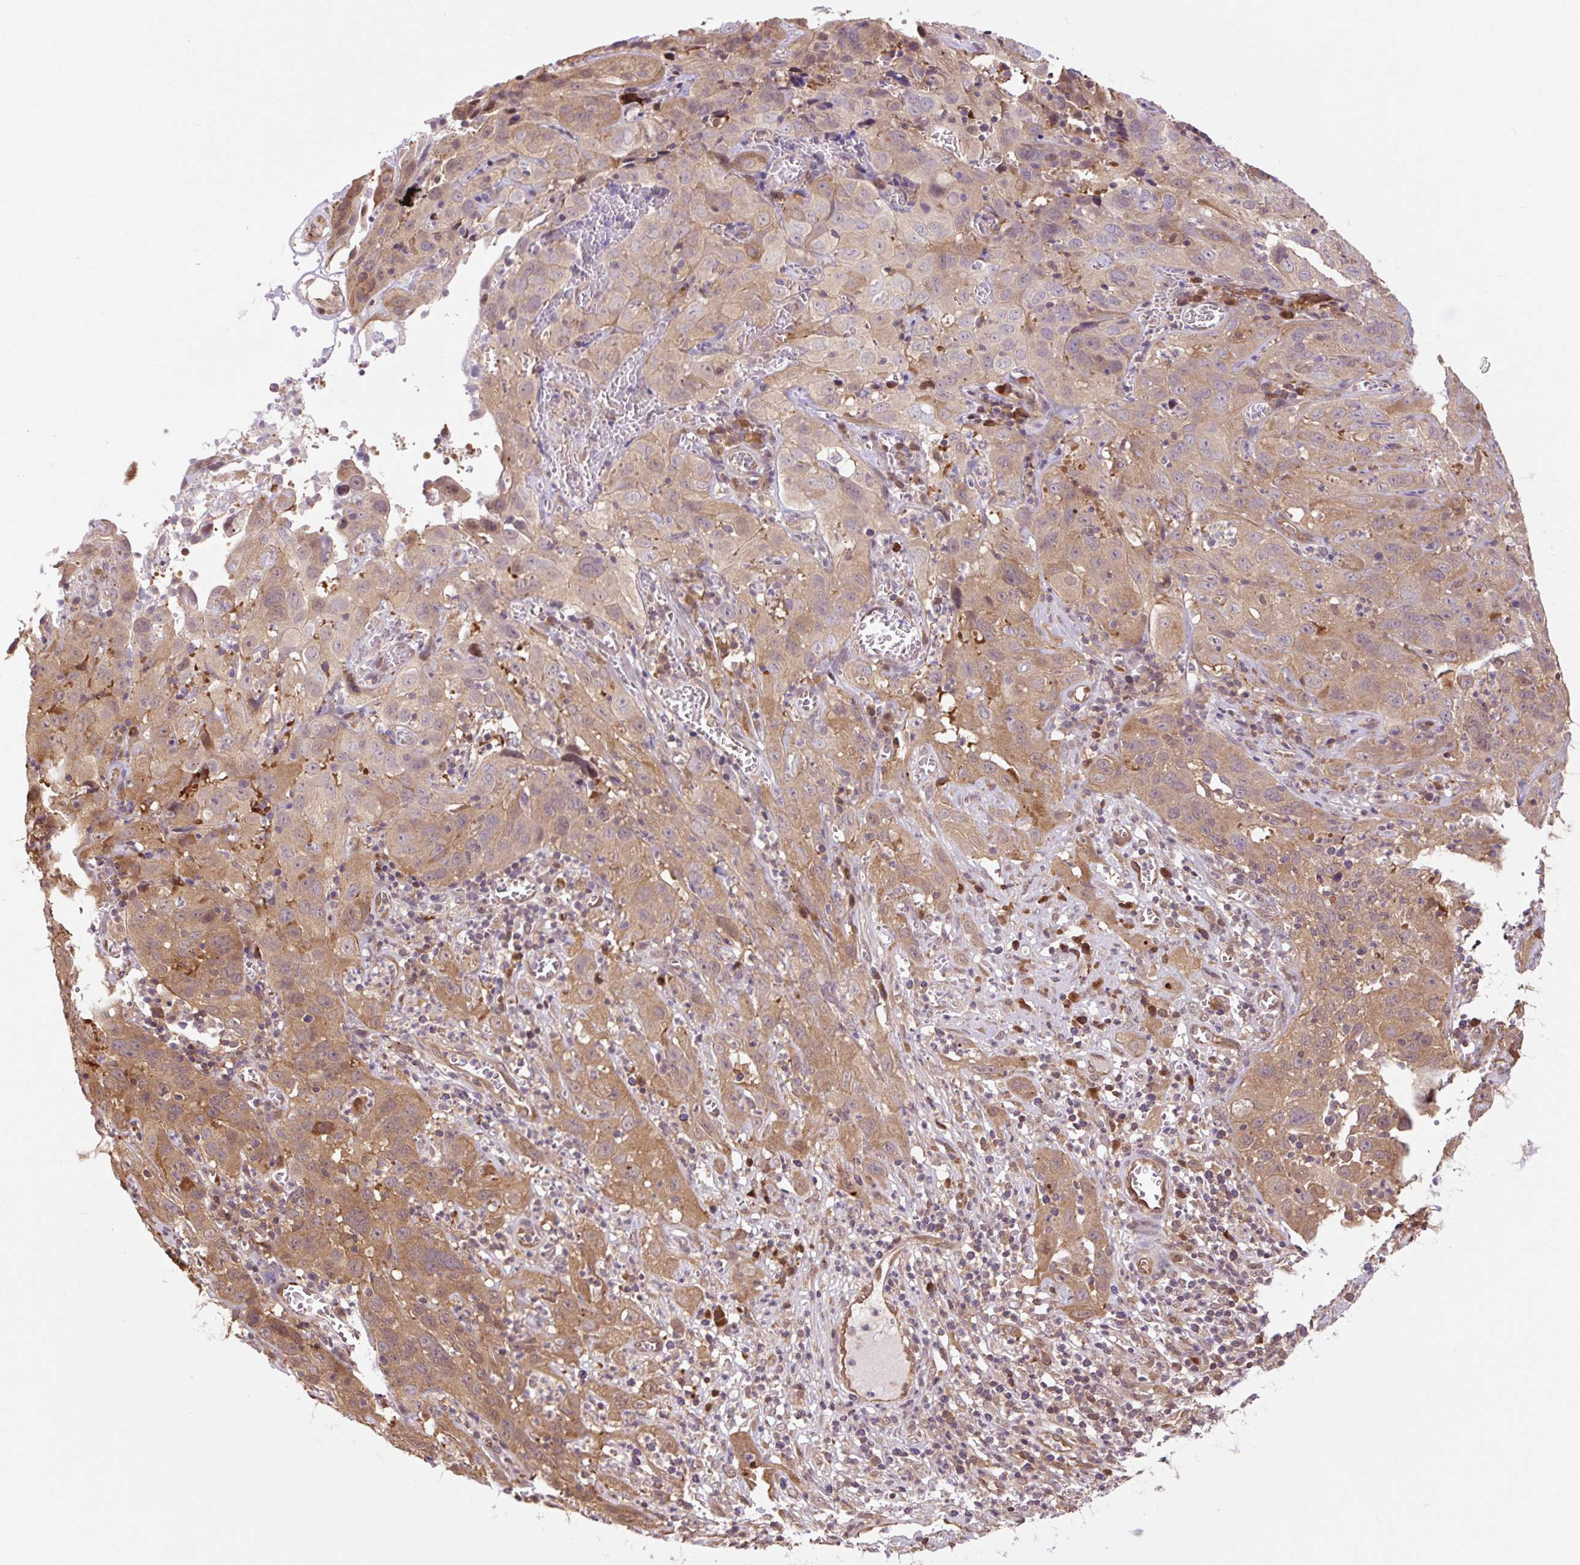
{"staining": {"intensity": "moderate", "quantity": ">75%", "location": "cytoplasmic/membranous"}, "tissue": "cervical cancer", "cell_type": "Tumor cells", "image_type": "cancer", "snomed": [{"axis": "morphology", "description": "Squamous cell carcinoma, NOS"}, {"axis": "topography", "description": "Cervix"}], "caption": "Cervical squamous cell carcinoma stained with DAB immunohistochemistry (IHC) demonstrates medium levels of moderate cytoplasmic/membranous staining in about >75% of tumor cells.", "gene": "TPT1", "patient": {"sex": "female", "age": 32}}